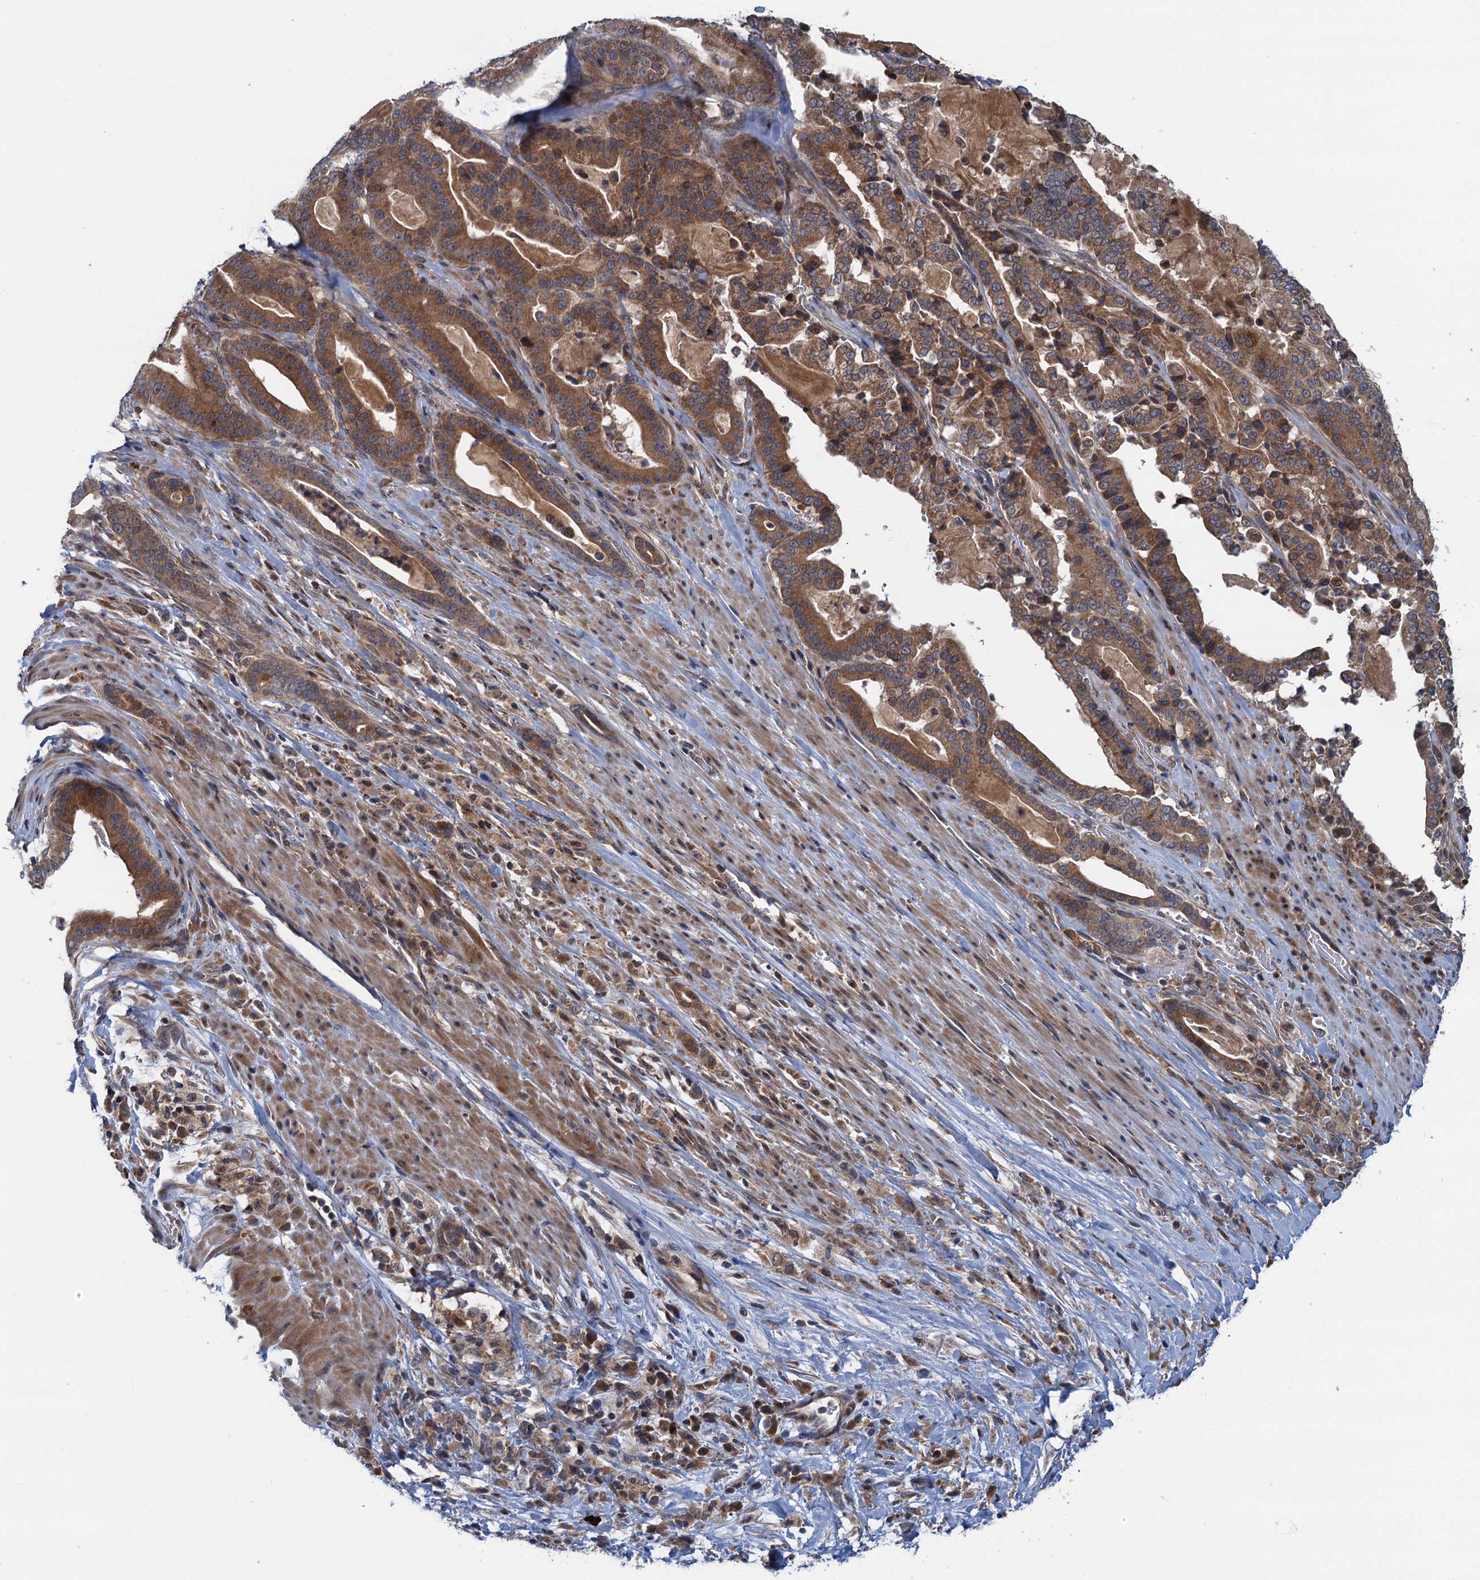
{"staining": {"intensity": "moderate", "quantity": ">75%", "location": "cytoplasmic/membranous"}, "tissue": "pancreatic cancer", "cell_type": "Tumor cells", "image_type": "cancer", "snomed": [{"axis": "morphology", "description": "Adenocarcinoma, NOS"}, {"axis": "topography", "description": "Pancreas"}], "caption": "Immunohistochemical staining of pancreatic cancer (adenocarcinoma) reveals moderate cytoplasmic/membranous protein staining in about >75% of tumor cells. (DAB (3,3'-diaminobenzidine) = brown stain, brightfield microscopy at high magnification).", "gene": "CNTN5", "patient": {"sex": "male", "age": 63}}